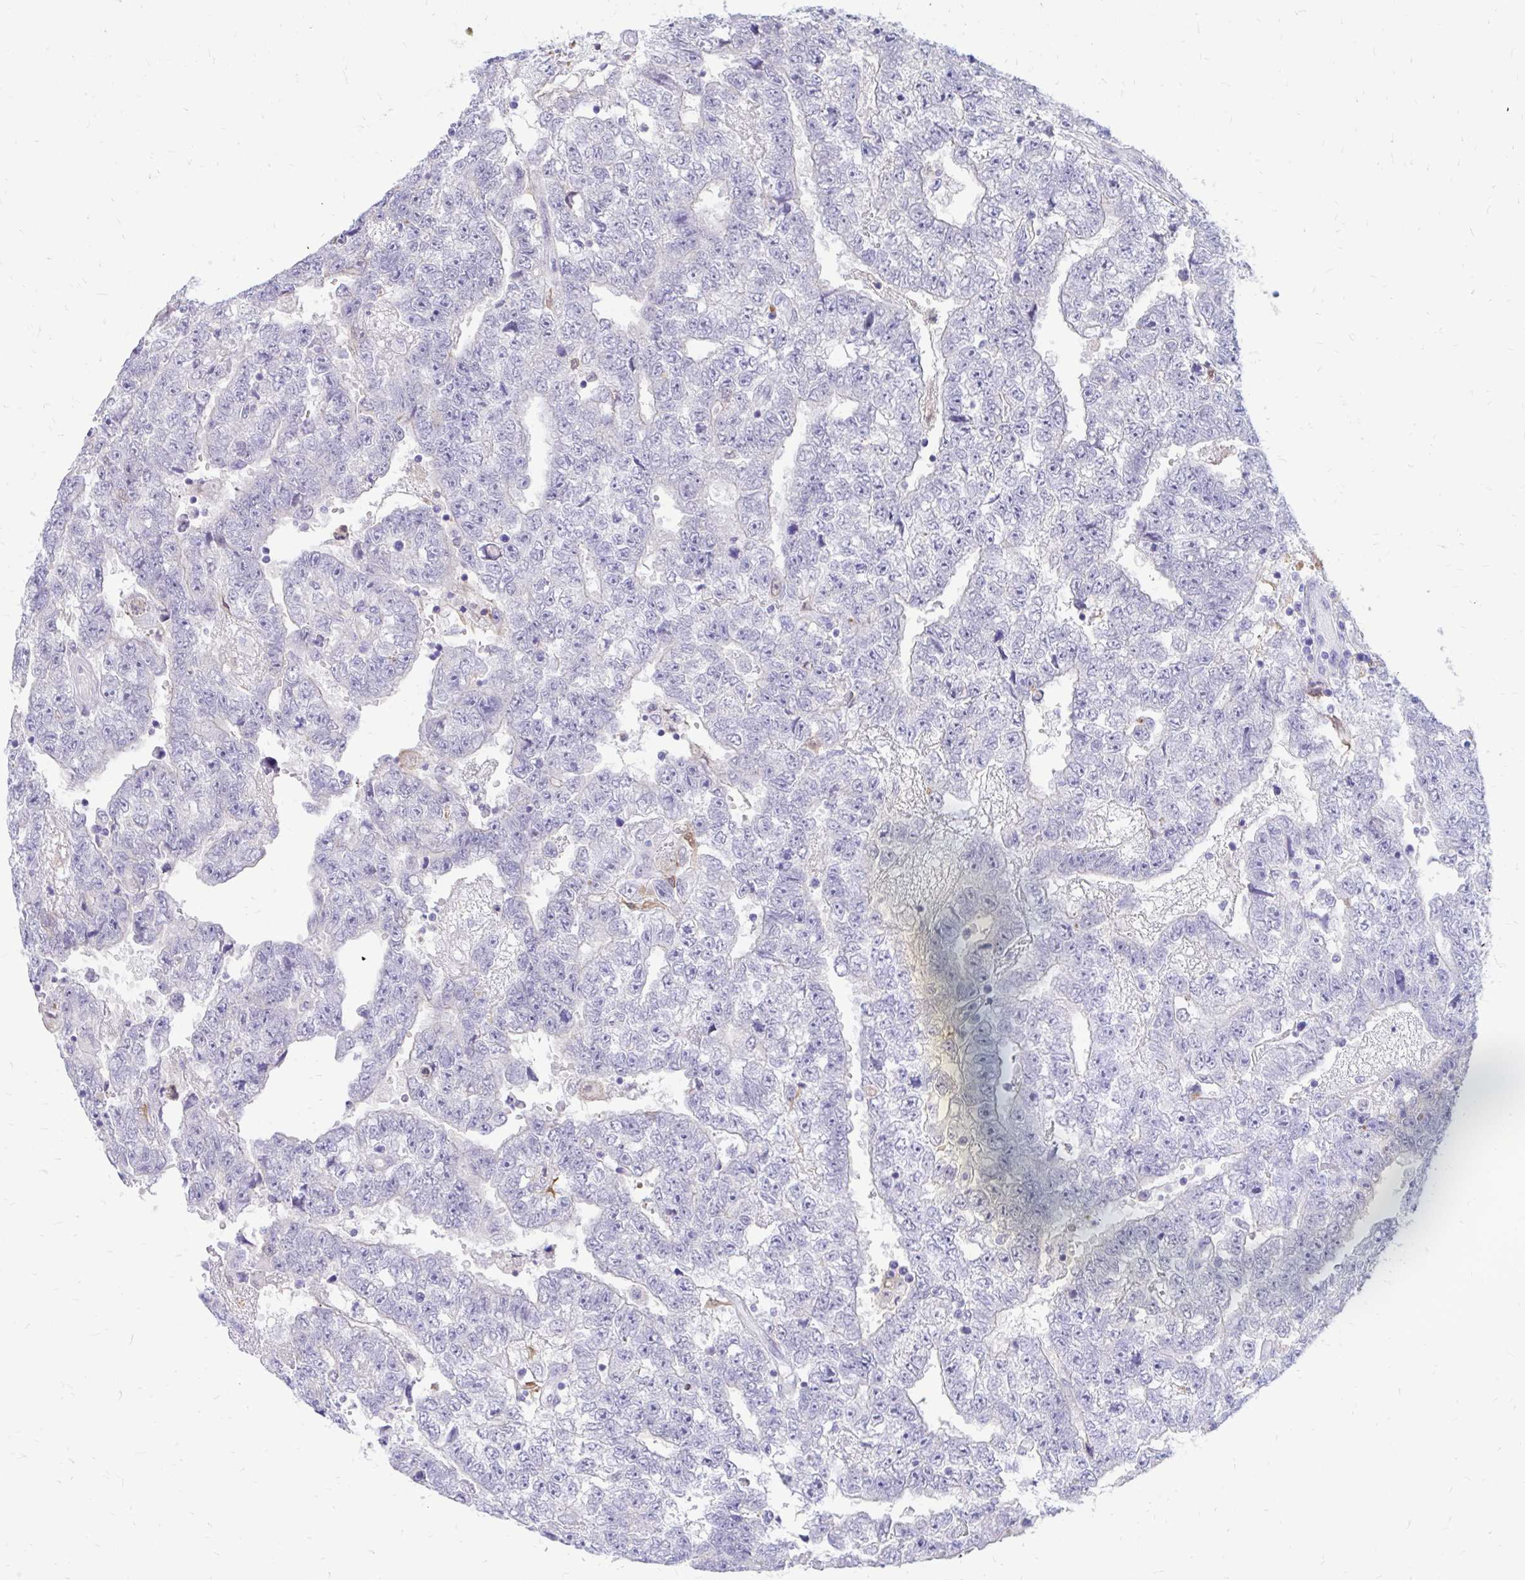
{"staining": {"intensity": "negative", "quantity": "none", "location": "none"}, "tissue": "testis cancer", "cell_type": "Tumor cells", "image_type": "cancer", "snomed": [{"axis": "morphology", "description": "Carcinoma, Embryonal, NOS"}, {"axis": "topography", "description": "Testis"}], "caption": "Tumor cells are negative for protein expression in human embryonal carcinoma (testis).", "gene": "IGSF5", "patient": {"sex": "male", "age": 25}}